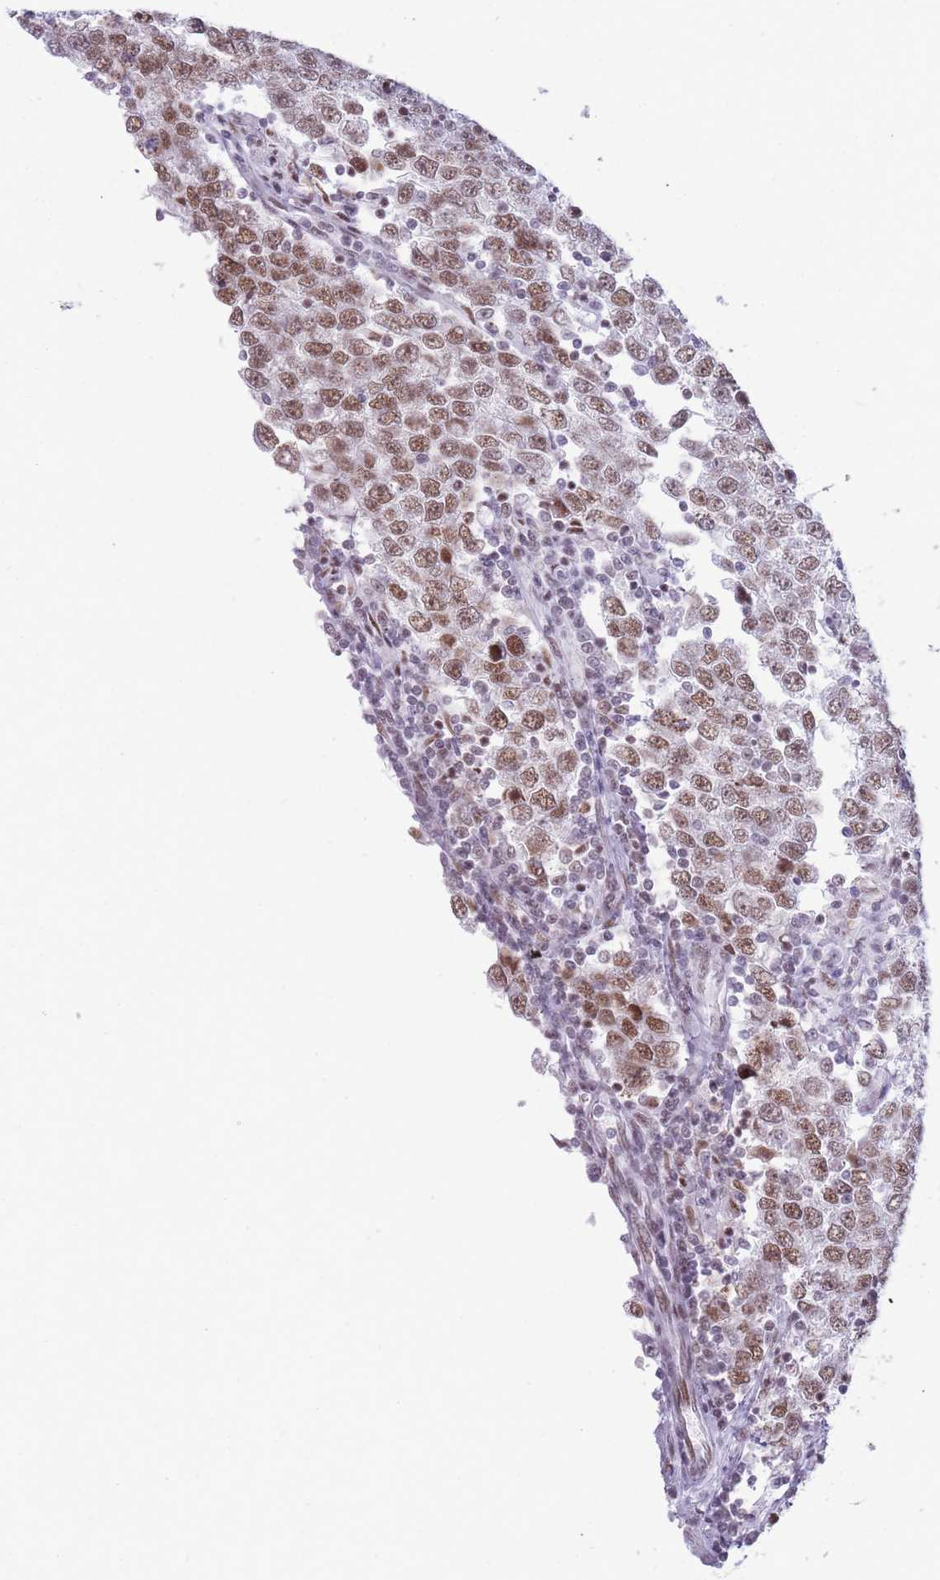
{"staining": {"intensity": "moderate", "quantity": ">75%", "location": "nuclear"}, "tissue": "testis cancer", "cell_type": "Tumor cells", "image_type": "cancer", "snomed": [{"axis": "morphology", "description": "Seminoma, NOS"}, {"axis": "morphology", "description": "Carcinoma, Embryonal, NOS"}, {"axis": "topography", "description": "Testis"}], "caption": "Immunohistochemistry histopathology image of neoplastic tissue: human testis embryonal carcinoma stained using IHC demonstrates medium levels of moderate protein expression localized specifically in the nuclear of tumor cells, appearing as a nuclear brown color.", "gene": "HNRNPUL1", "patient": {"sex": "male", "age": 28}}